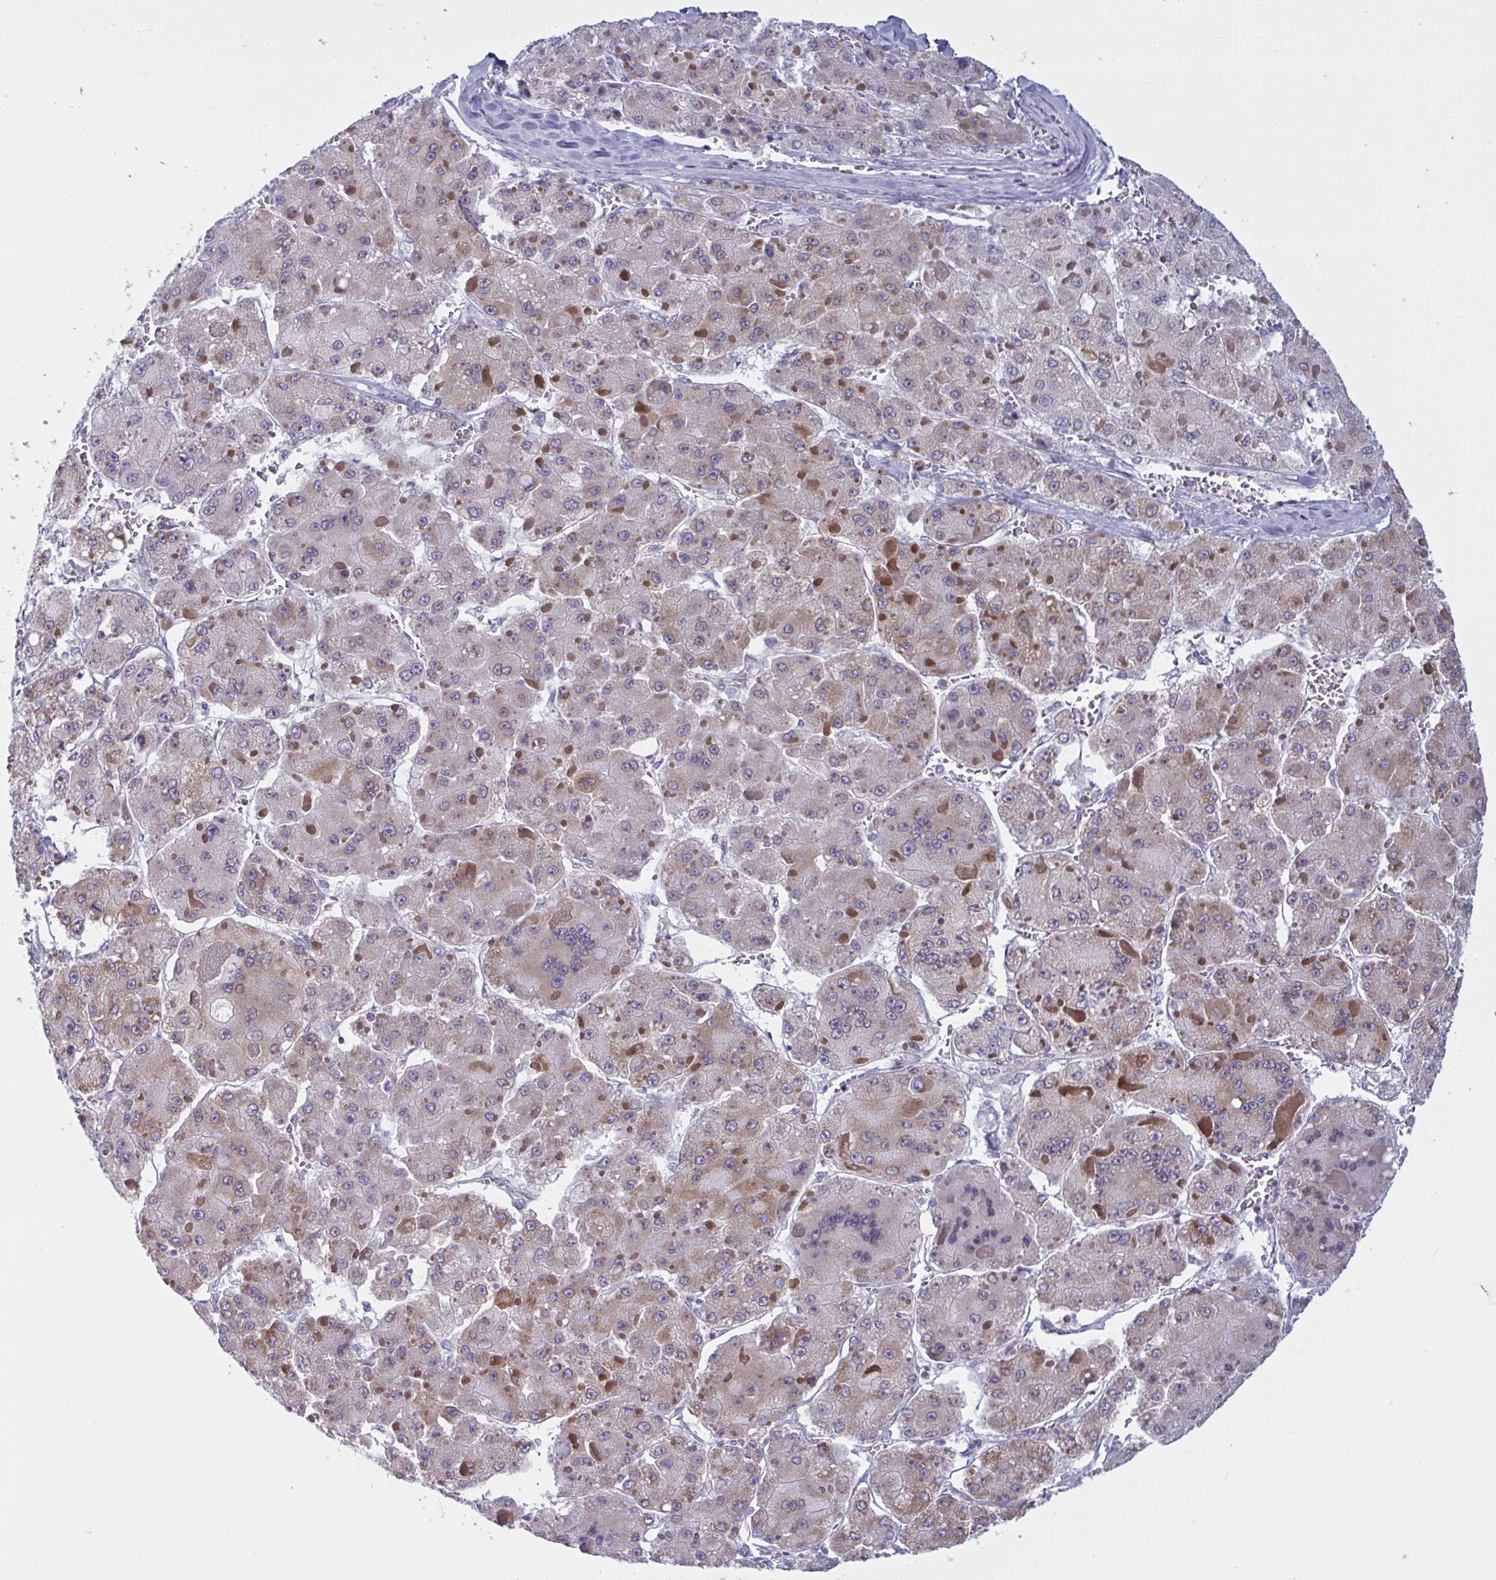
{"staining": {"intensity": "weak", "quantity": "<25%", "location": "cytoplasmic/membranous"}, "tissue": "liver cancer", "cell_type": "Tumor cells", "image_type": "cancer", "snomed": [{"axis": "morphology", "description": "Carcinoma, Hepatocellular, NOS"}, {"axis": "topography", "description": "Liver"}], "caption": "High magnification brightfield microscopy of liver cancer stained with DAB (brown) and counterstained with hematoxylin (blue): tumor cells show no significant staining.", "gene": "TANK", "patient": {"sex": "female", "age": 73}}